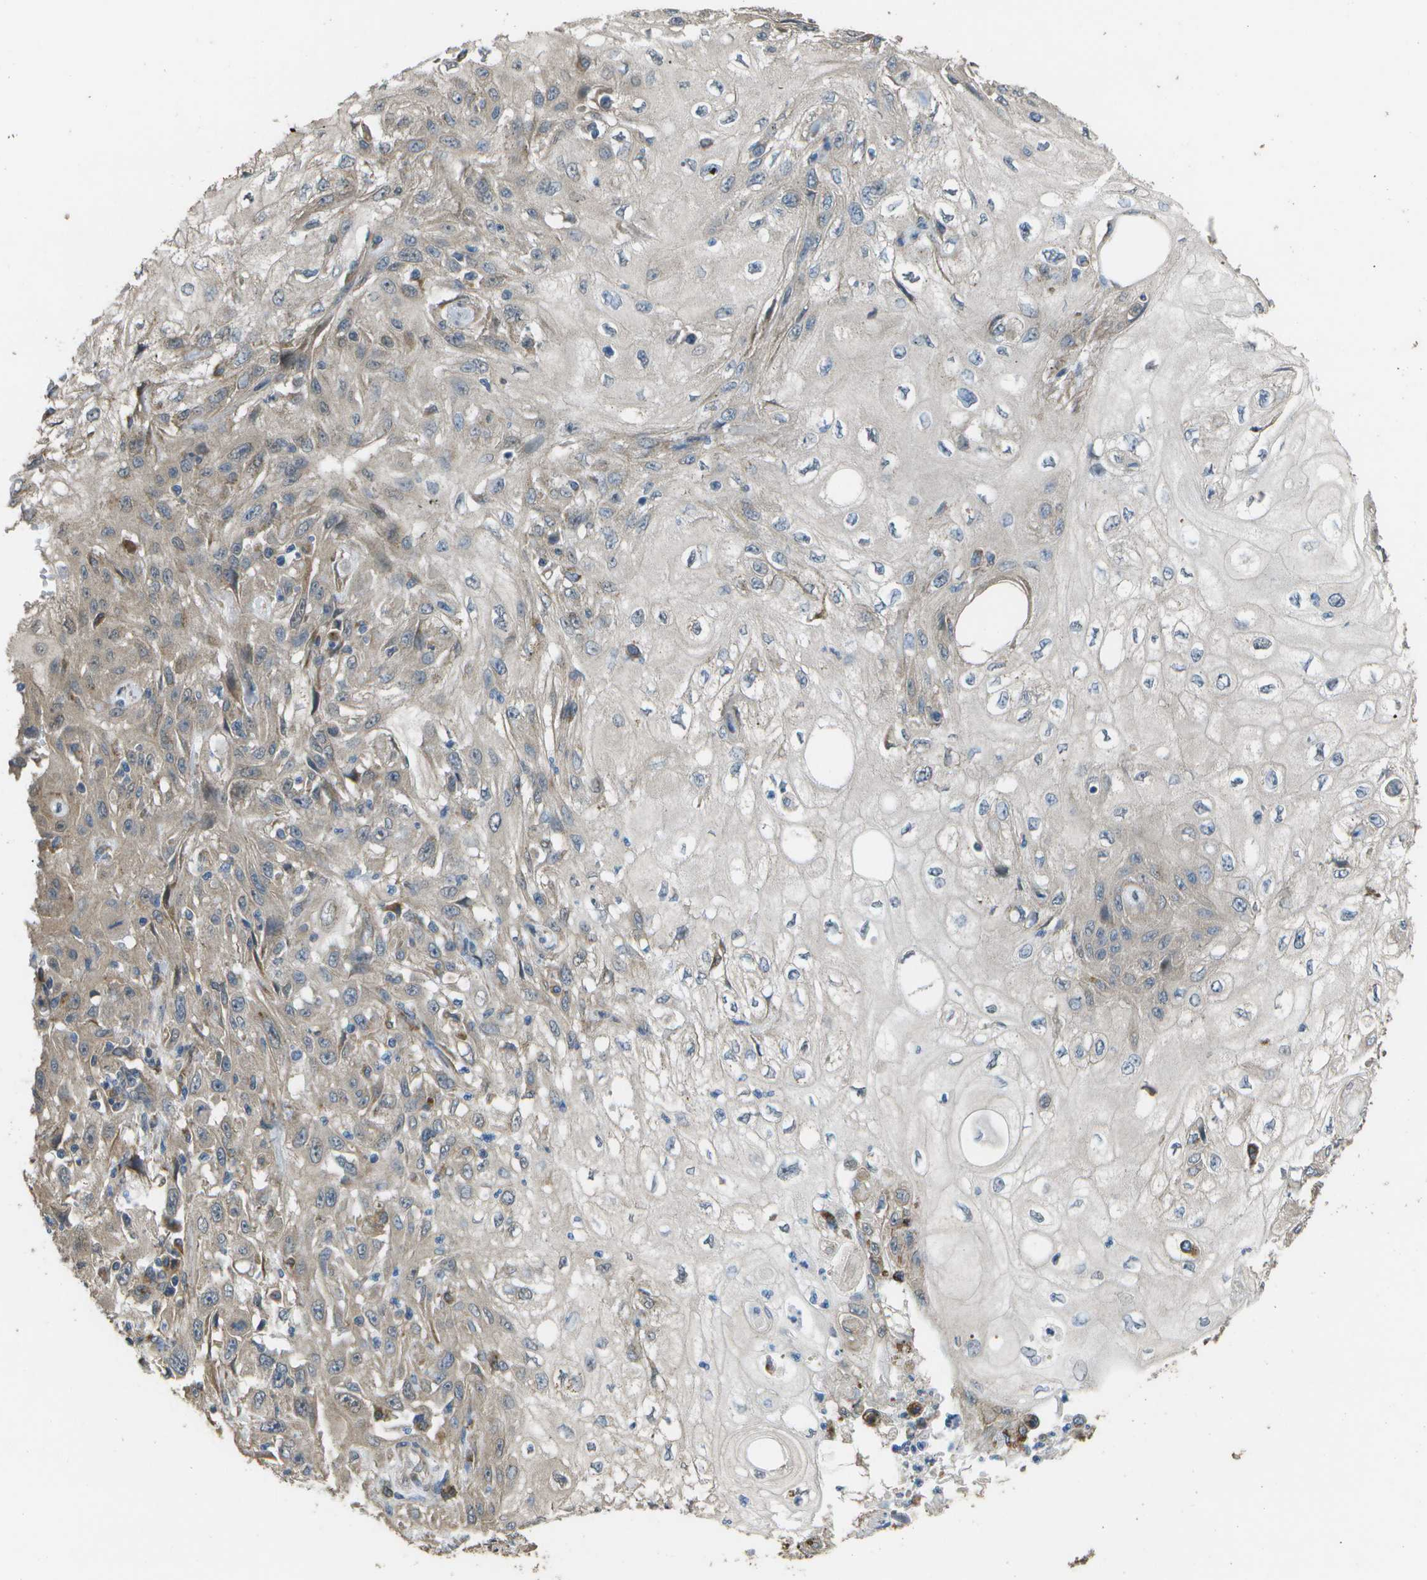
{"staining": {"intensity": "weak", "quantity": "25%-75%", "location": "cytoplasmic/membranous"}, "tissue": "skin cancer", "cell_type": "Tumor cells", "image_type": "cancer", "snomed": [{"axis": "morphology", "description": "Squamous cell carcinoma, NOS"}, {"axis": "topography", "description": "Skin"}], "caption": "This is an image of immunohistochemistry staining of squamous cell carcinoma (skin), which shows weak expression in the cytoplasmic/membranous of tumor cells.", "gene": "CLNS1A", "patient": {"sex": "male", "age": 75}}